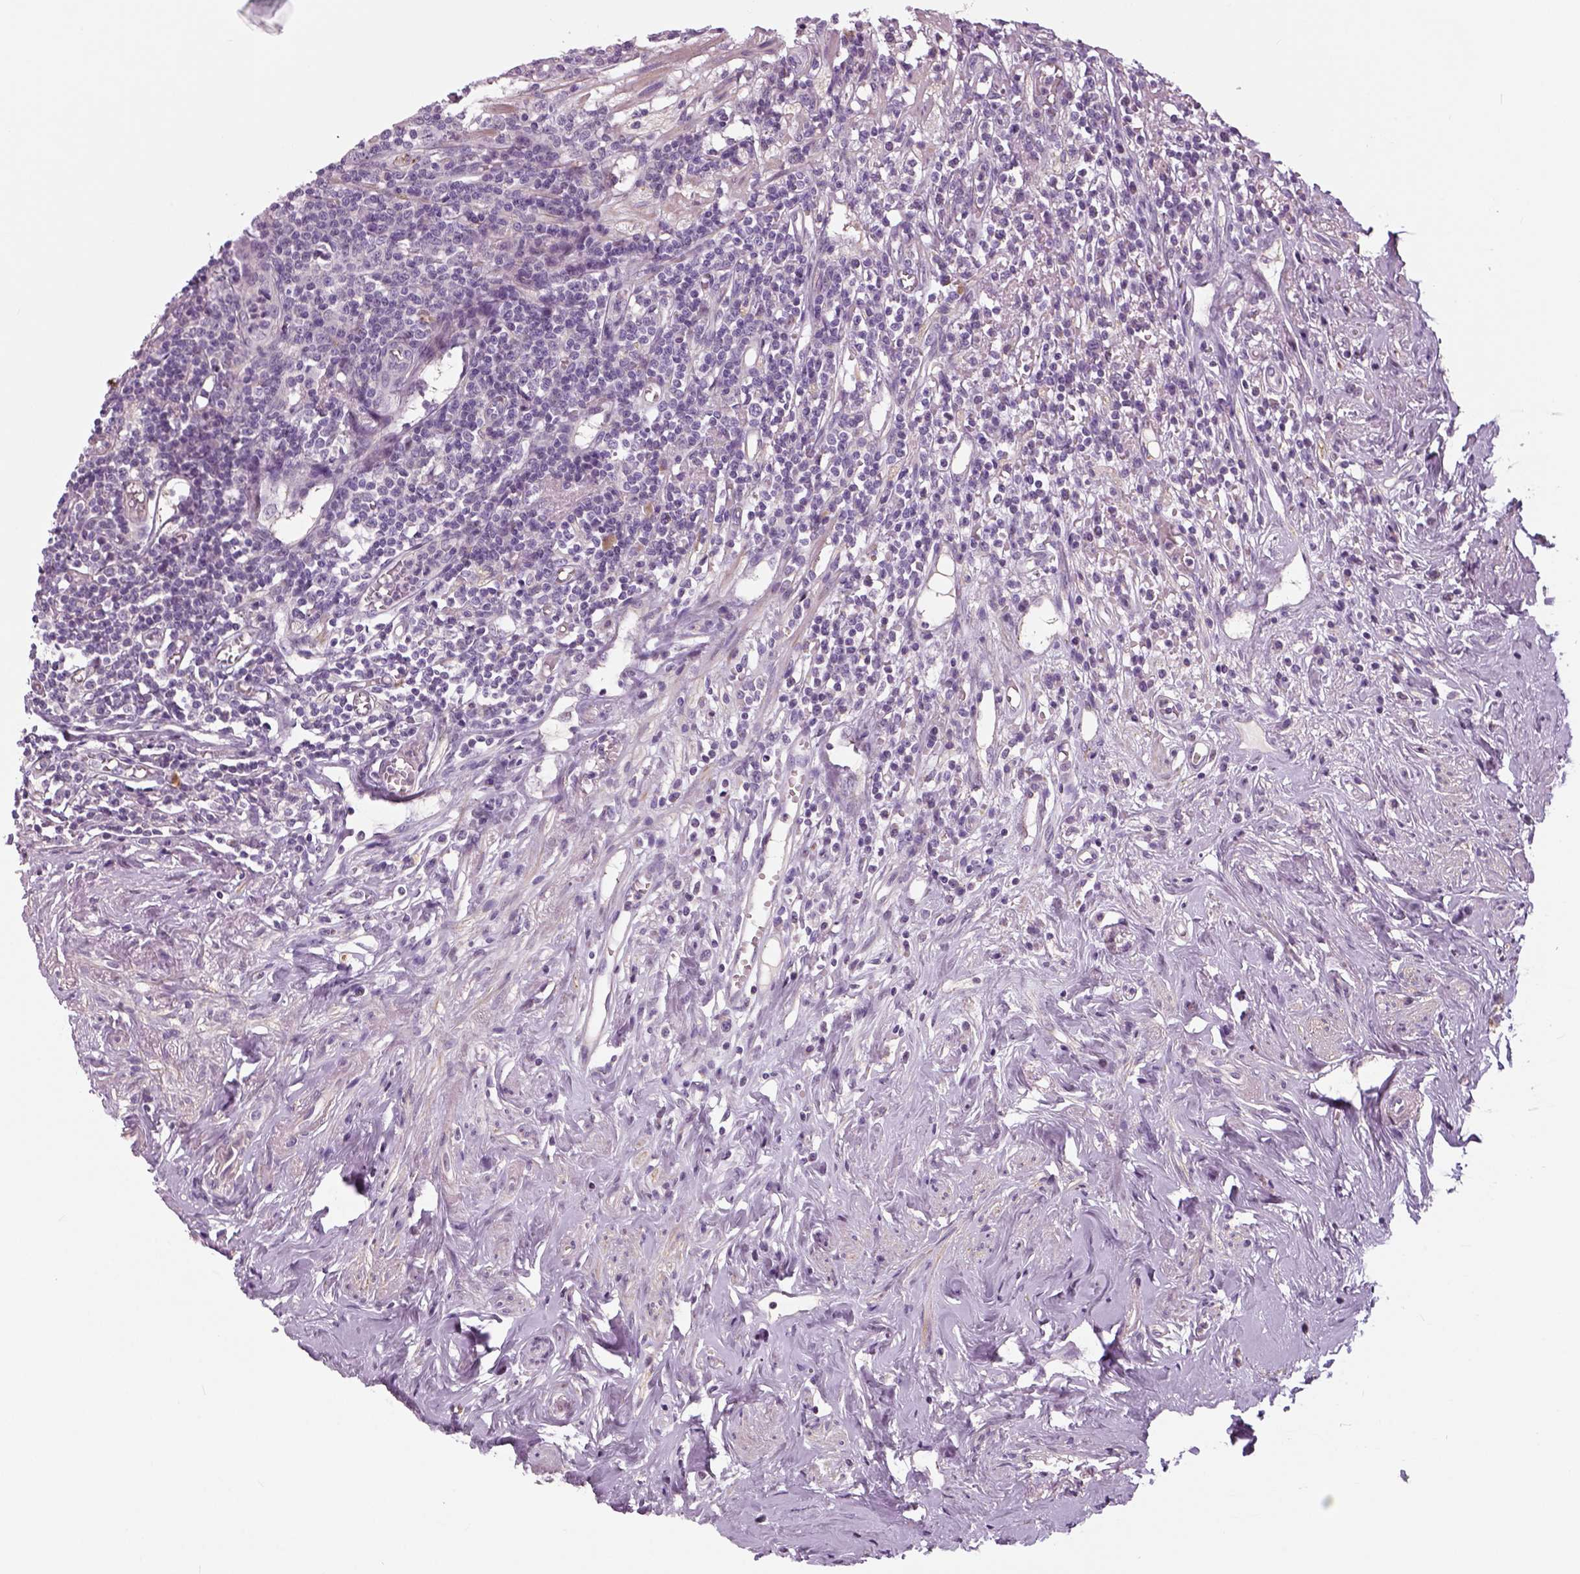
{"staining": {"intensity": "negative", "quantity": "none", "location": "none"}, "tissue": "appendix", "cell_type": "Glandular cells", "image_type": "normal", "snomed": [{"axis": "morphology", "description": "Normal tissue, NOS"}, {"axis": "morphology", "description": "Carcinoma, endometroid"}, {"axis": "topography", "description": "Appendix"}, {"axis": "topography", "description": "Colon"}], "caption": "DAB (3,3'-diaminobenzidine) immunohistochemical staining of normal human appendix shows no significant staining in glandular cells.", "gene": "NECAB1", "patient": {"sex": "female", "age": 60}}